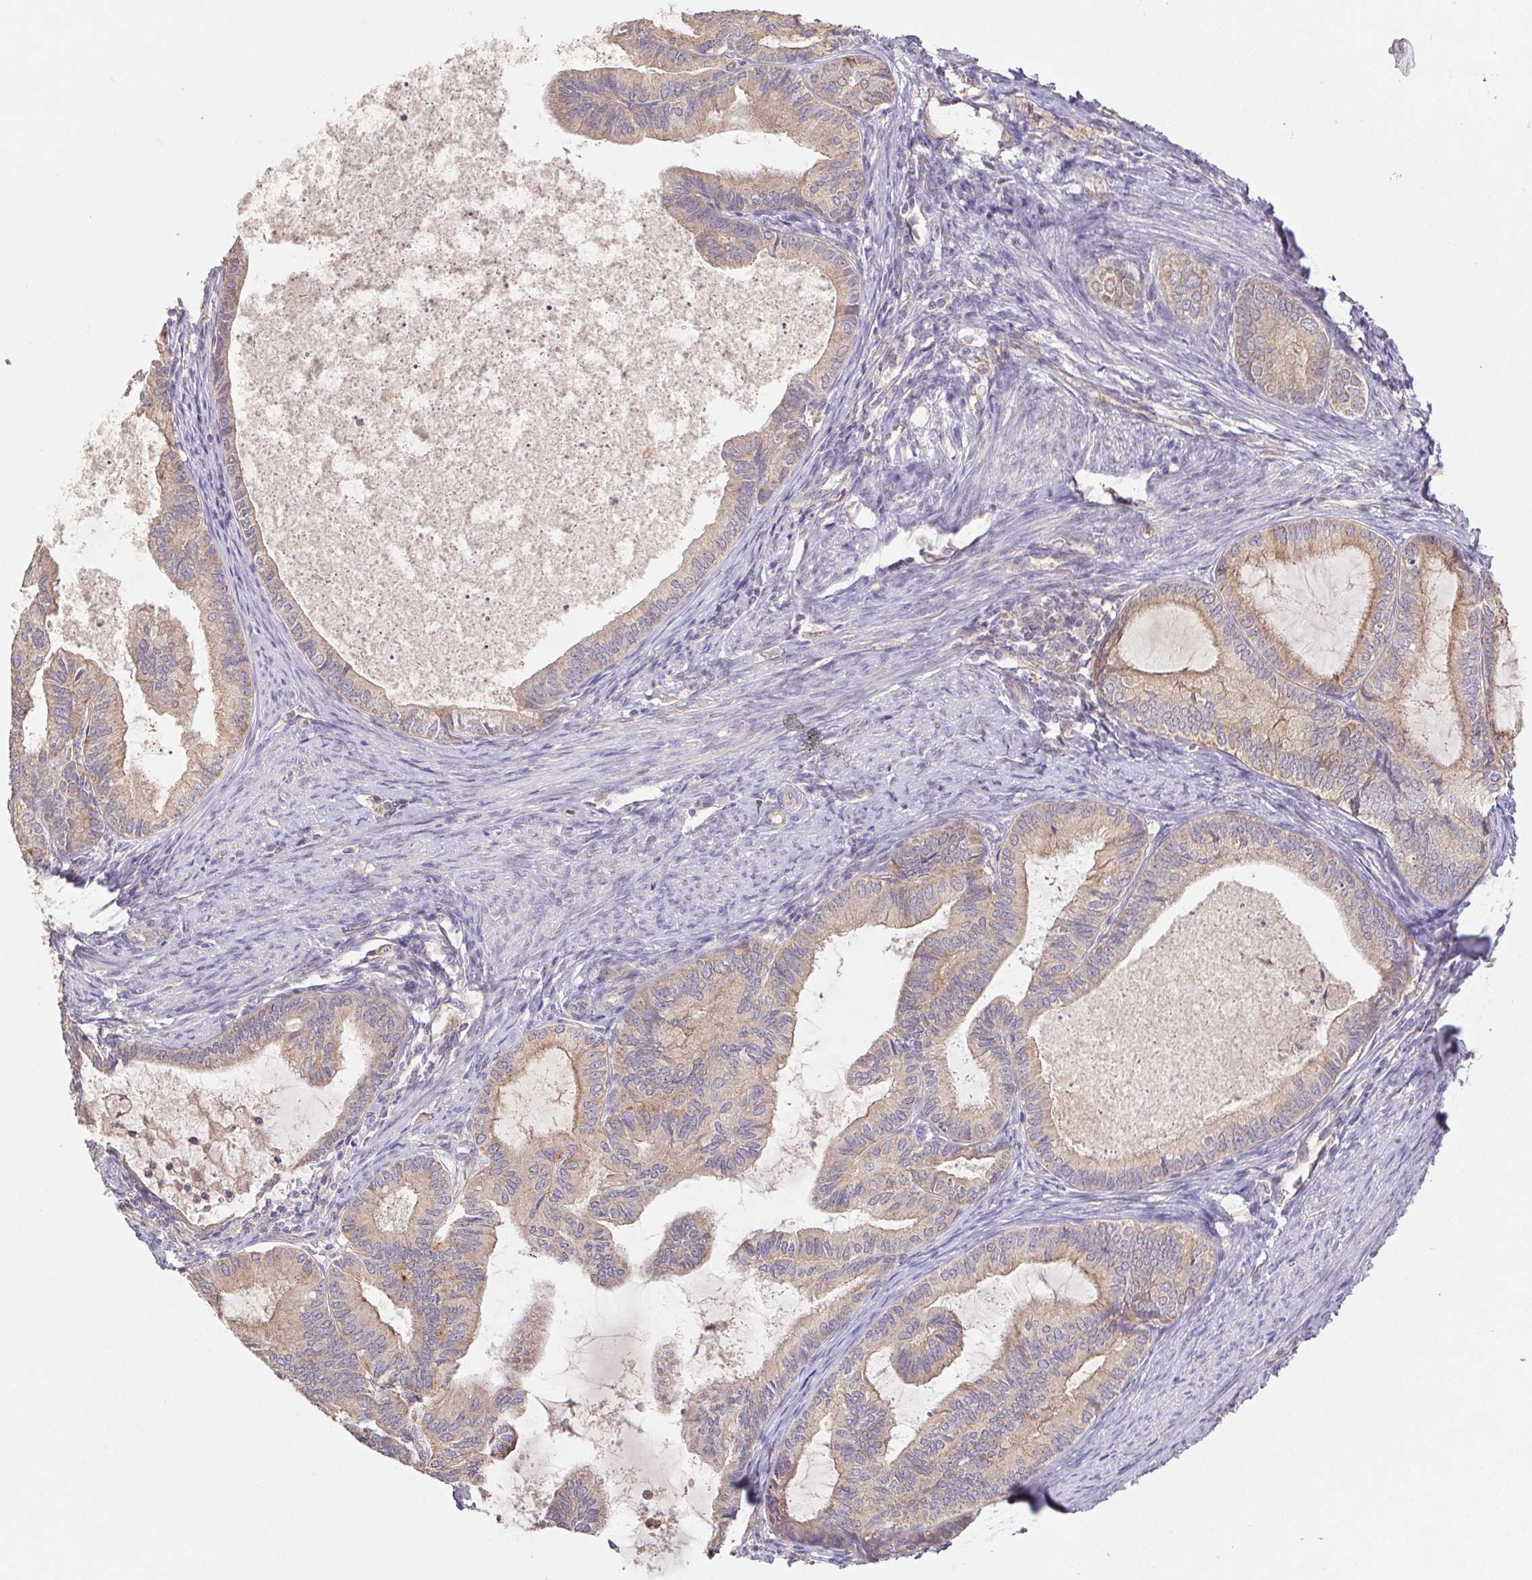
{"staining": {"intensity": "weak", "quantity": "25%-75%", "location": "cytoplasmic/membranous"}, "tissue": "endometrial cancer", "cell_type": "Tumor cells", "image_type": "cancer", "snomed": [{"axis": "morphology", "description": "Adenocarcinoma, NOS"}, {"axis": "topography", "description": "Endometrium"}], "caption": "Tumor cells show low levels of weak cytoplasmic/membranous staining in approximately 25%-75% of cells in human endometrial cancer (adenocarcinoma). (Stains: DAB (3,3'-diaminobenzidine) in brown, nuclei in blue, Microscopy: brightfield microscopy at high magnification).", "gene": "RAB11A", "patient": {"sex": "female", "age": 86}}